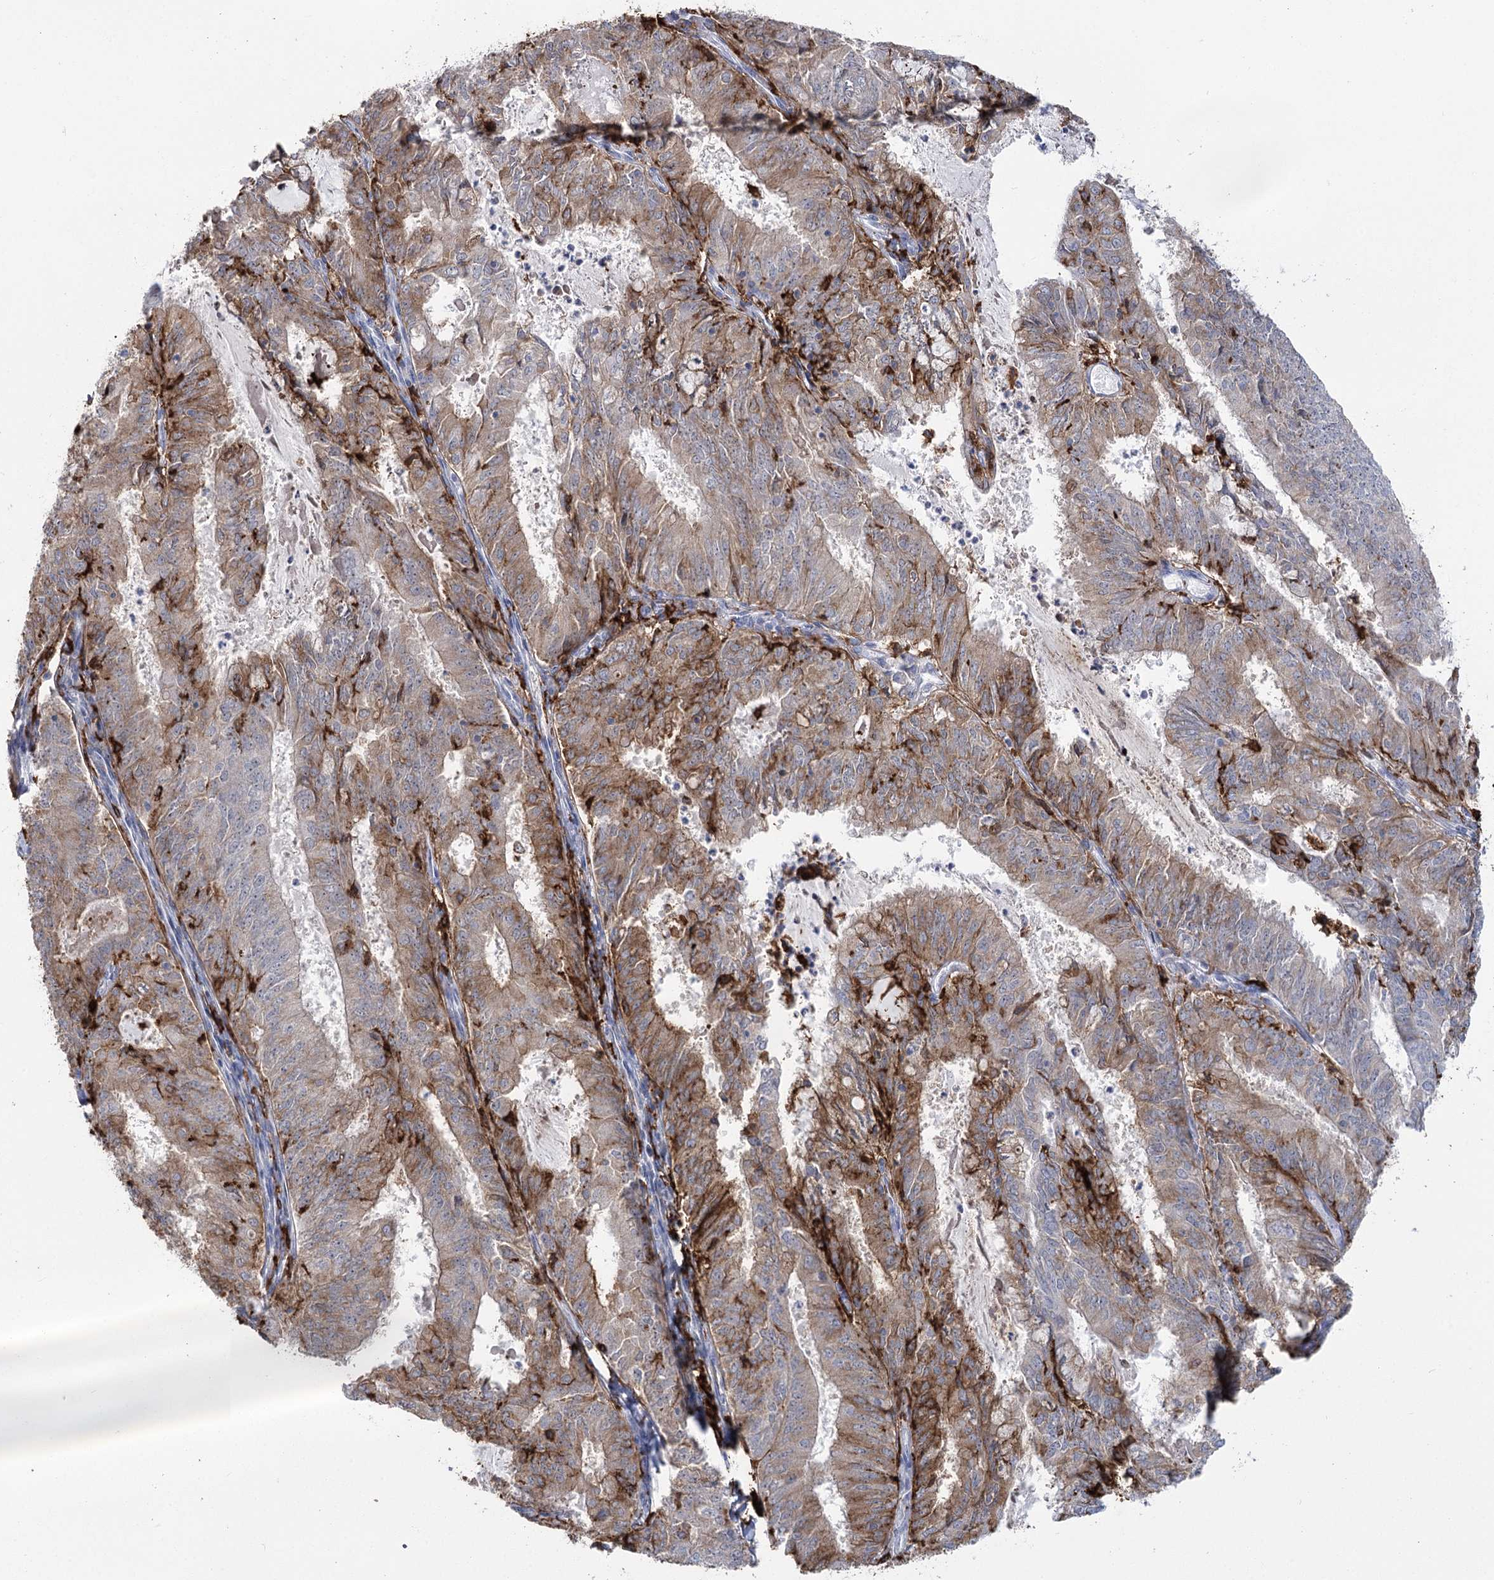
{"staining": {"intensity": "moderate", "quantity": "25%-75%", "location": "cytoplasmic/membranous"}, "tissue": "endometrial cancer", "cell_type": "Tumor cells", "image_type": "cancer", "snomed": [{"axis": "morphology", "description": "Adenocarcinoma, NOS"}, {"axis": "topography", "description": "Endometrium"}], "caption": "IHC staining of endometrial cancer, which shows medium levels of moderate cytoplasmic/membranous positivity in about 25%-75% of tumor cells indicating moderate cytoplasmic/membranous protein positivity. The staining was performed using DAB (brown) for protein detection and nuclei were counterstained in hematoxylin (blue).", "gene": "PIWIL4", "patient": {"sex": "female", "age": 57}}